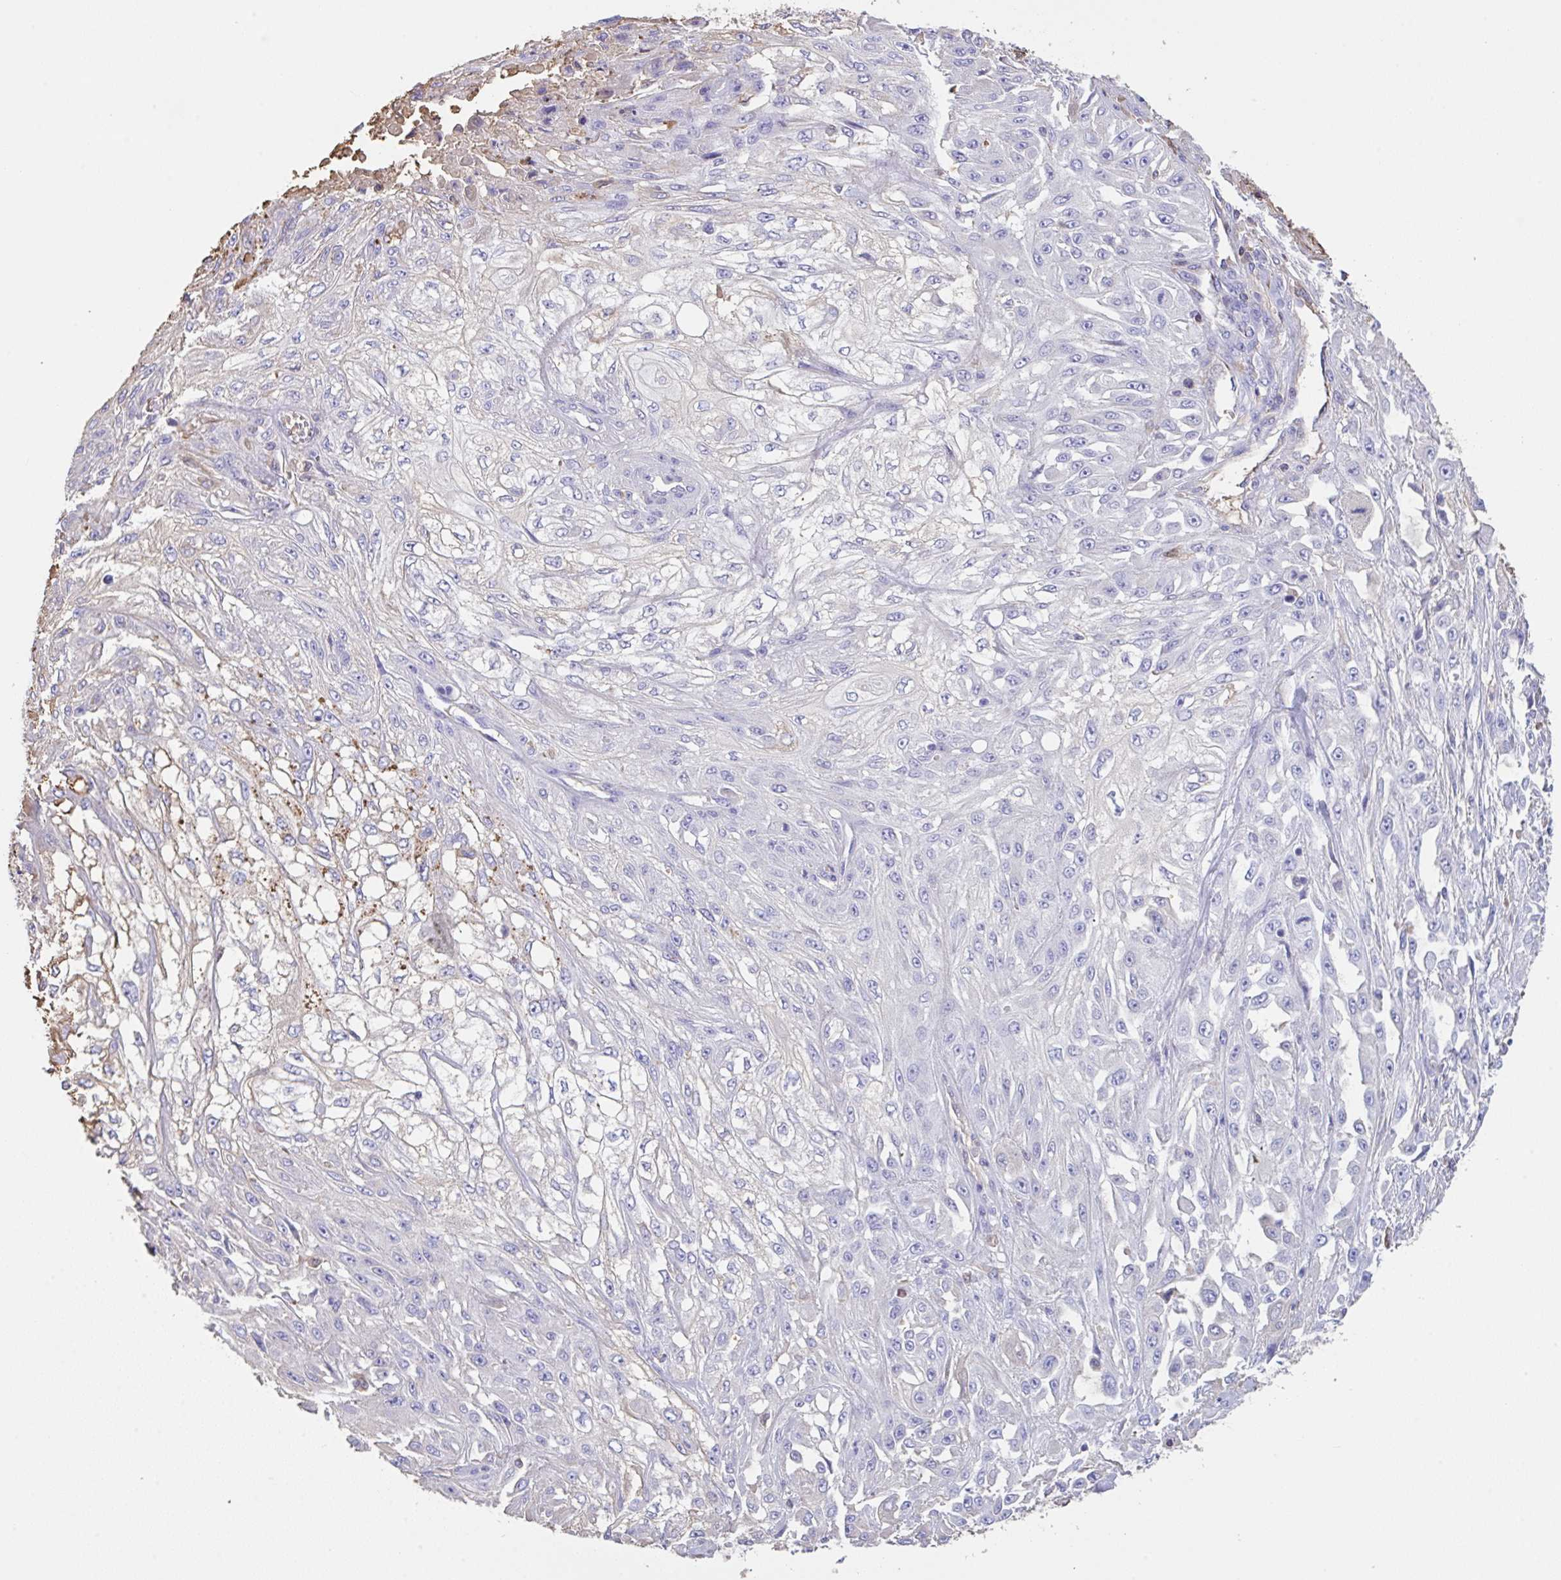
{"staining": {"intensity": "moderate", "quantity": "<25%", "location": "cytoplasmic/membranous"}, "tissue": "skin cancer", "cell_type": "Tumor cells", "image_type": "cancer", "snomed": [{"axis": "morphology", "description": "Squamous cell carcinoma, NOS"}, {"axis": "morphology", "description": "Squamous cell carcinoma, metastatic, NOS"}, {"axis": "topography", "description": "Skin"}, {"axis": "topography", "description": "Lymph node"}], "caption": "The immunohistochemical stain shows moderate cytoplasmic/membranous staining in tumor cells of skin cancer (squamous cell carcinoma) tissue.", "gene": "HOXC12", "patient": {"sex": "male", "age": 75}}